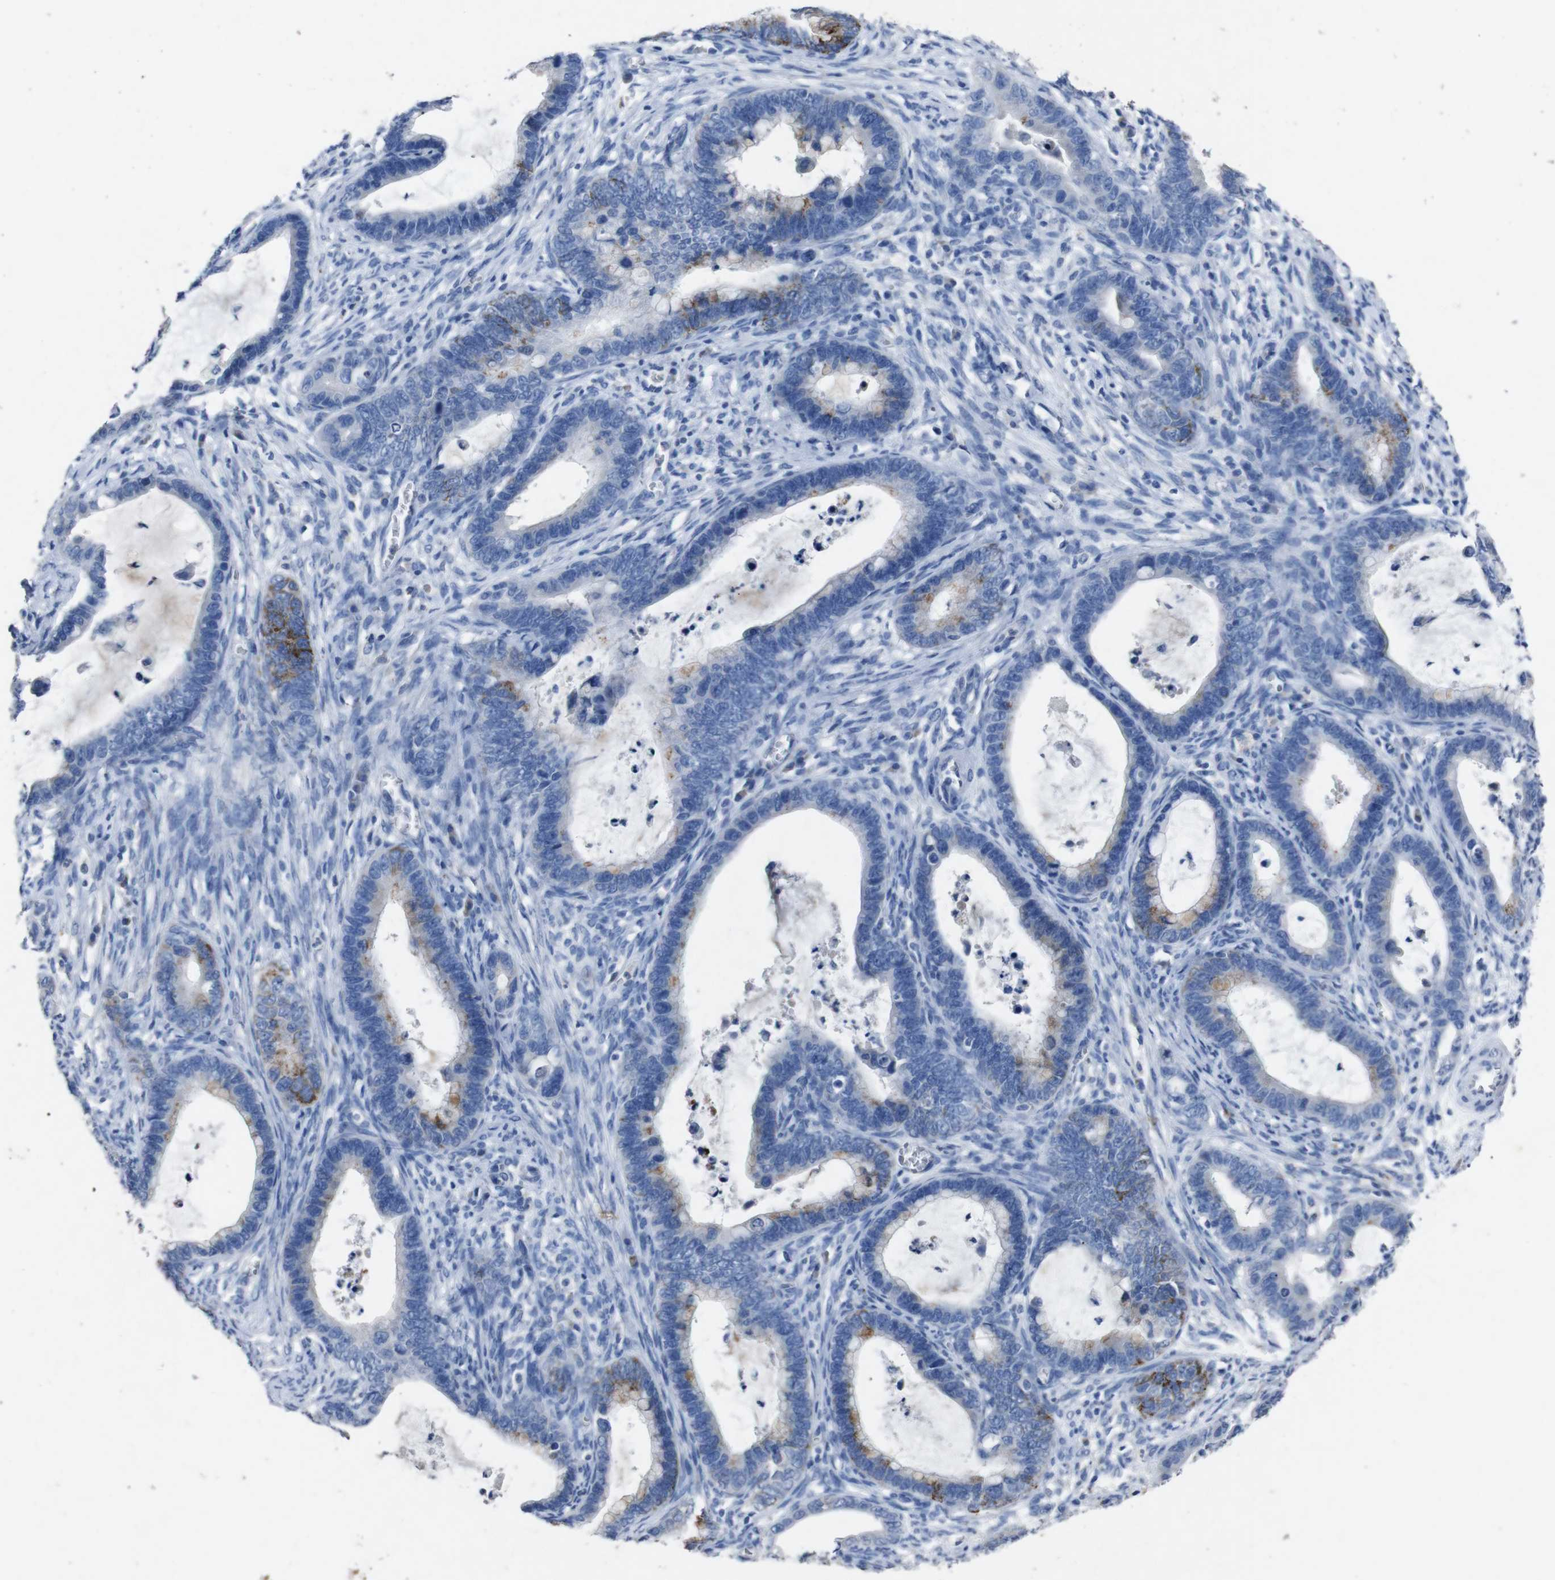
{"staining": {"intensity": "weak", "quantity": "<25%", "location": "cytoplasmic/membranous"}, "tissue": "cervical cancer", "cell_type": "Tumor cells", "image_type": "cancer", "snomed": [{"axis": "morphology", "description": "Adenocarcinoma, NOS"}, {"axis": "topography", "description": "Cervix"}], "caption": "The immunohistochemistry histopathology image has no significant positivity in tumor cells of cervical adenocarcinoma tissue.", "gene": "GJB2", "patient": {"sex": "female", "age": 44}}